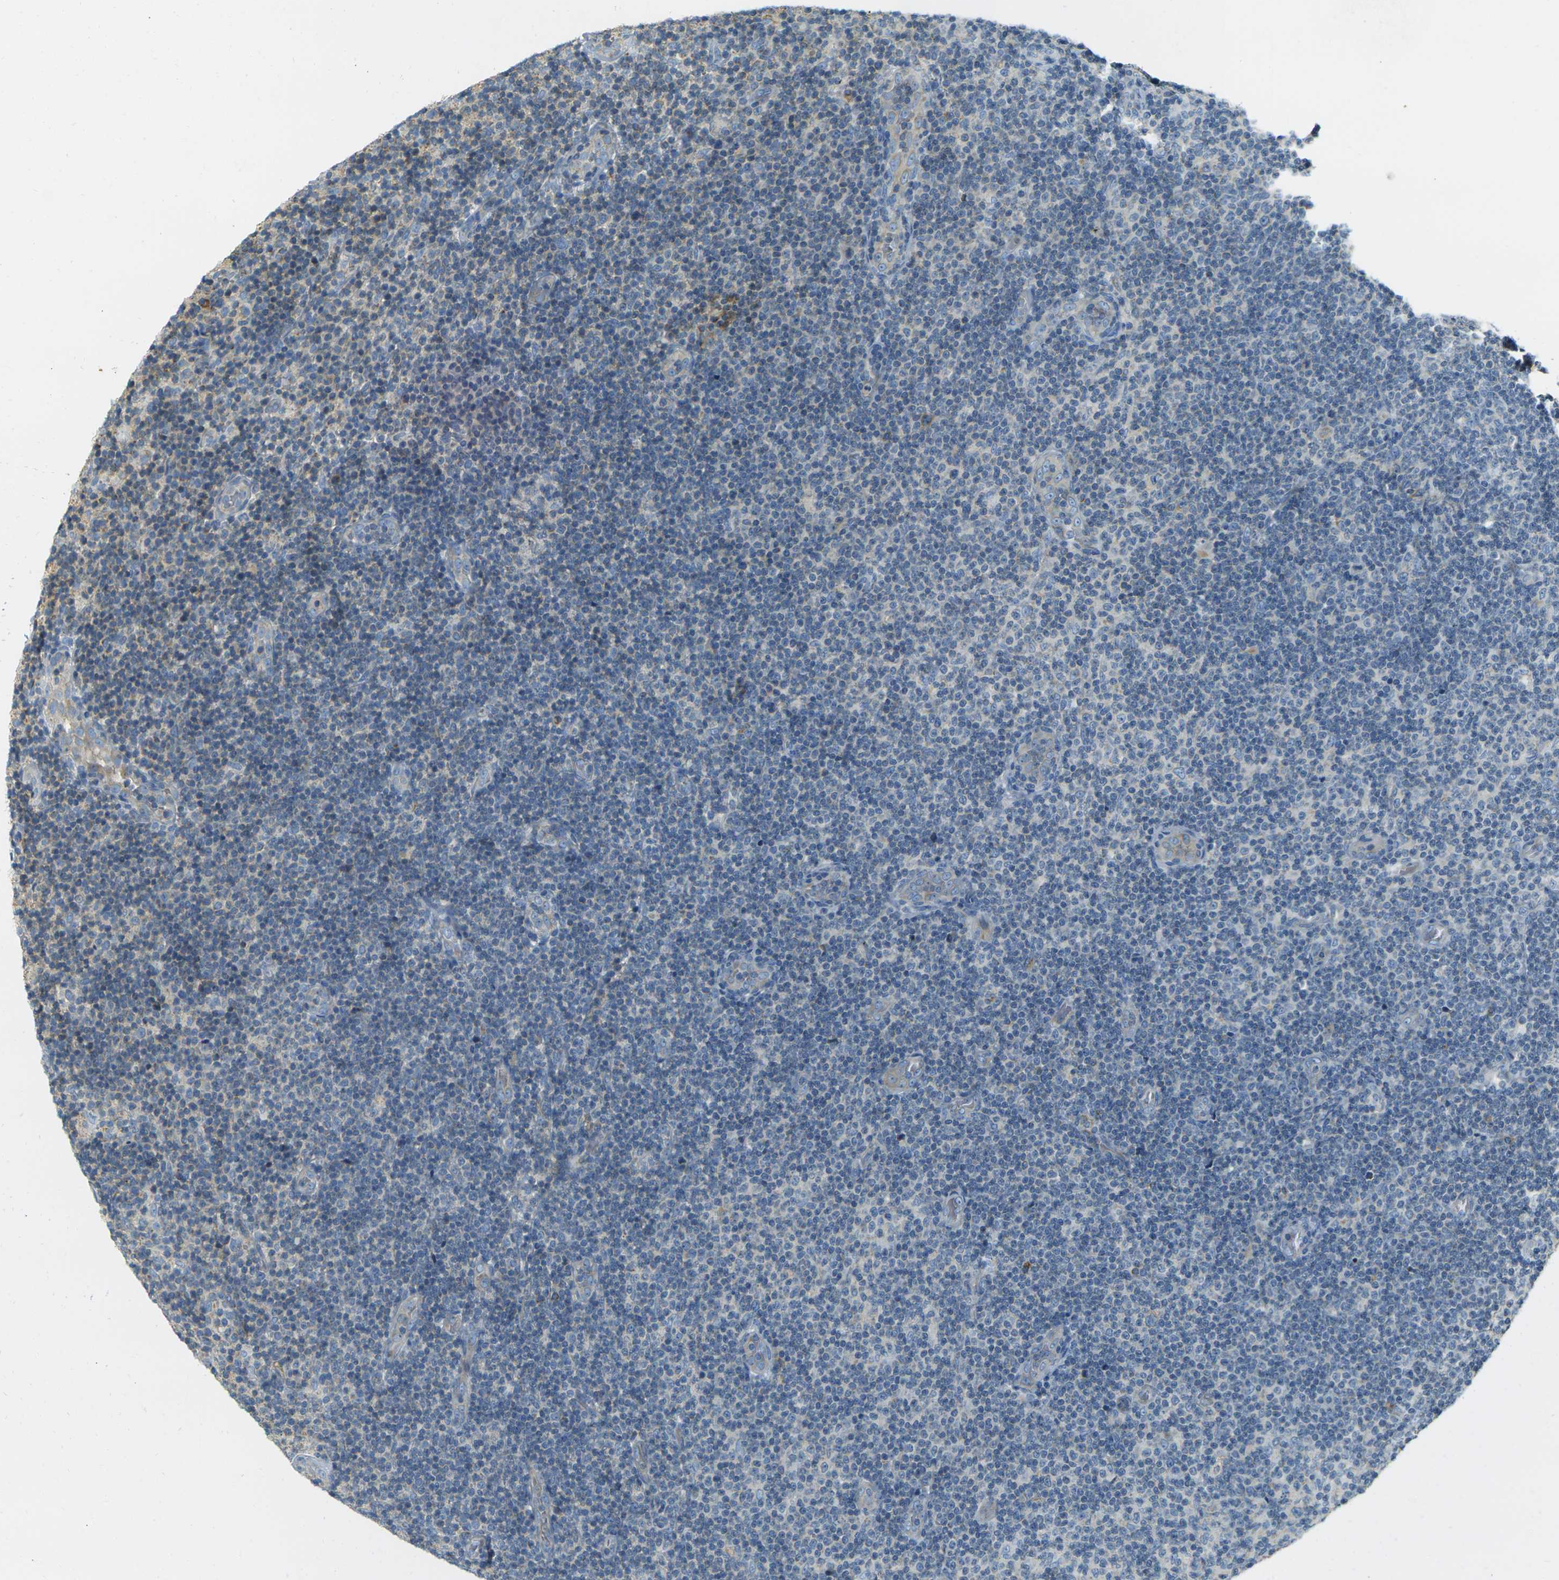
{"staining": {"intensity": "negative", "quantity": "none", "location": "none"}, "tissue": "lymphoma", "cell_type": "Tumor cells", "image_type": "cancer", "snomed": [{"axis": "morphology", "description": "Malignant lymphoma, non-Hodgkin's type, Low grade"}, {"axis": "topography", "description": "Lymph node"}], "caption": "The histopathology image shows no staining of tumor cells in malignant lymphoma, non-Hodgkin's type (low-grade). Brightfield microscopy of immunohistochemistry (IHC) stained with DAB (brown) and hematoxylin (blue), captured at high magnification.", "gene": "PARD6B", "patient": {"sex": "male", "age": 83}}